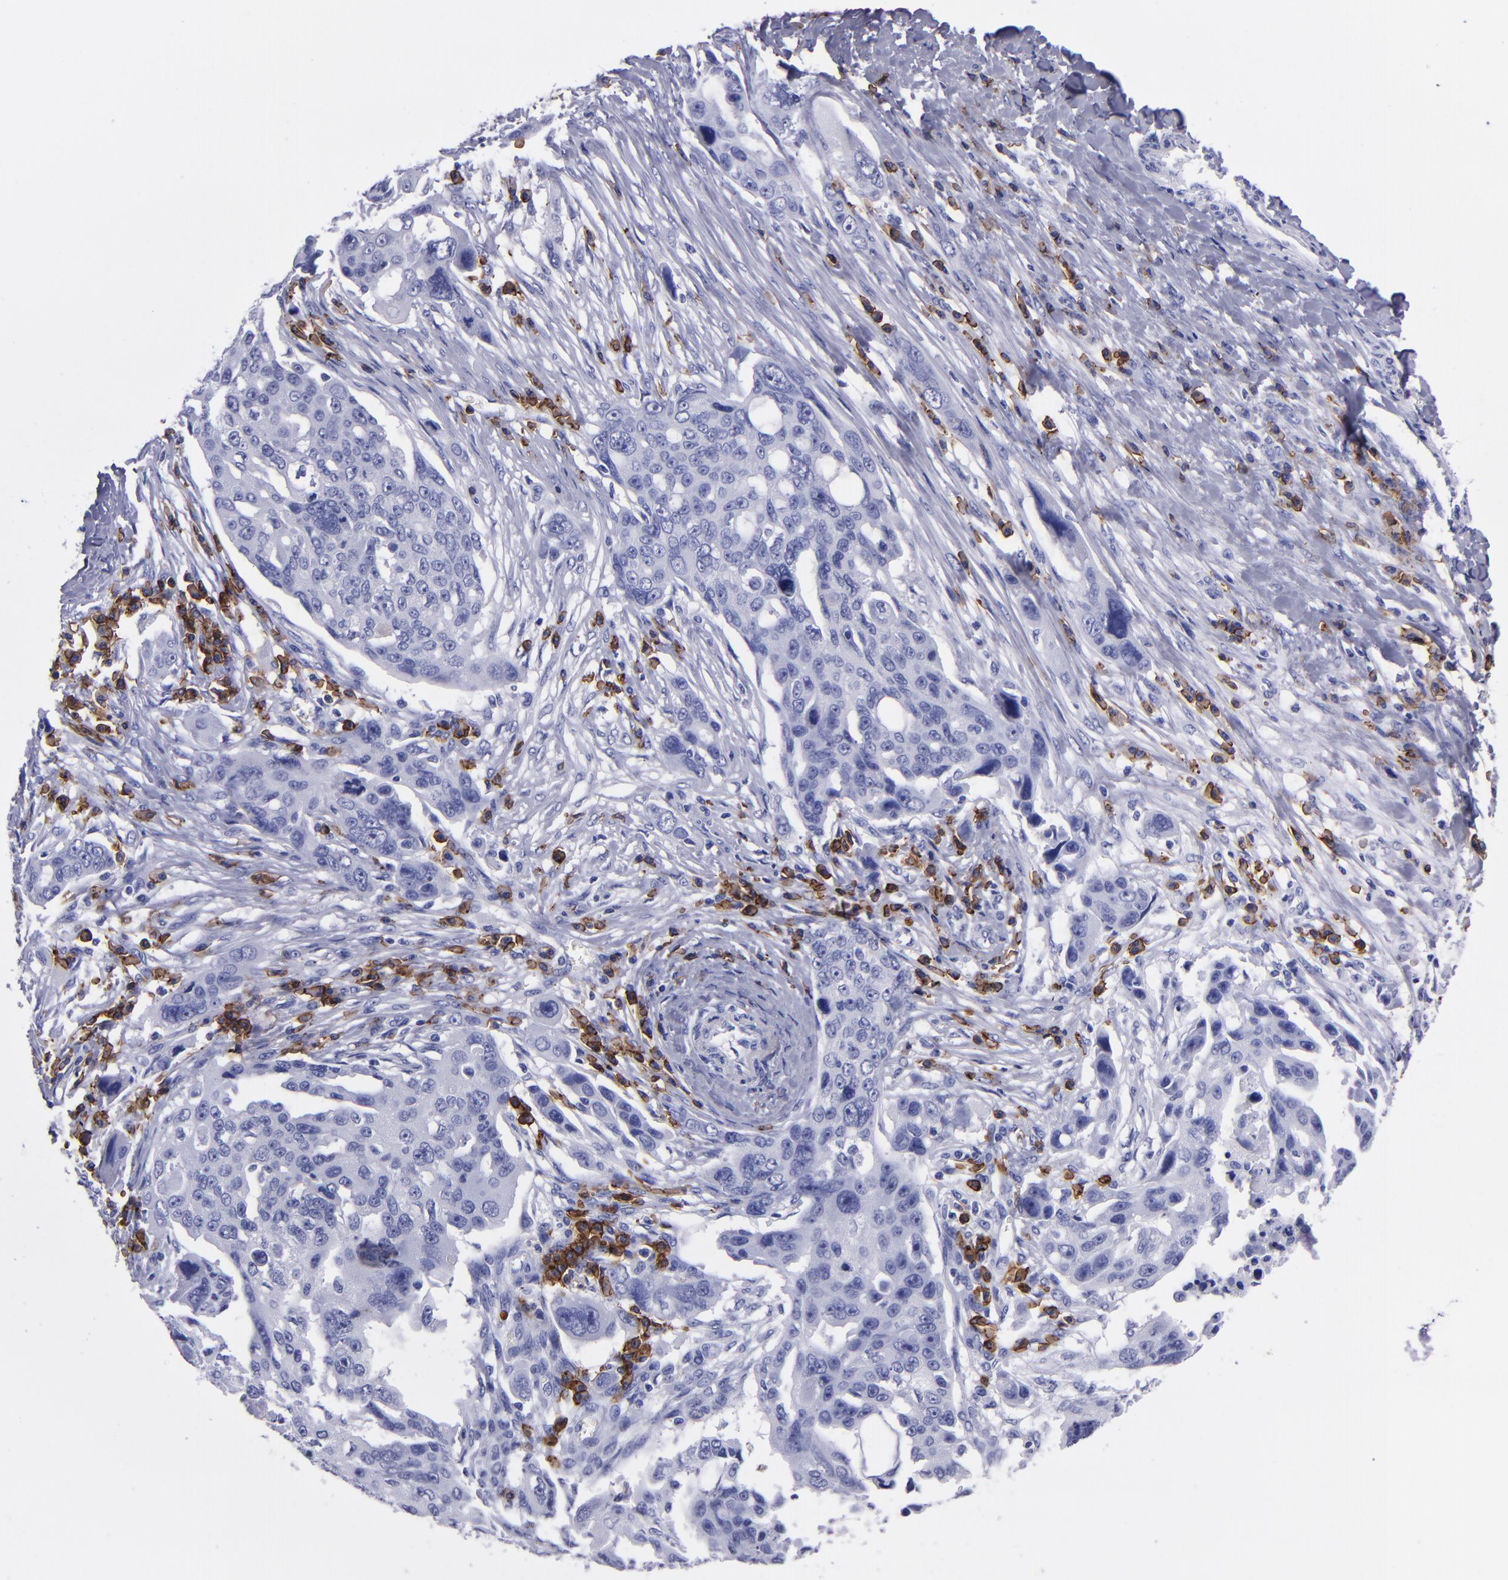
{"staining": {"intensity": "negative", "quantity": "none", "location": "none"}, "tissue": "ovarian cancer", "cell_type": "Tumor cells", "image_type": "cancer", "snomed": [{"axis": "morphology", "description": "Carcinoma, endometroid"}, {"axis": "topography", "description": "Ovary"}], "caption": "Immunohistochemistry of ovarian cancer (endometroid carcinoma) reveals no positivity in tumor cells.", "gene": "CD38", "patient": {"sex": "female", "age": 75}}